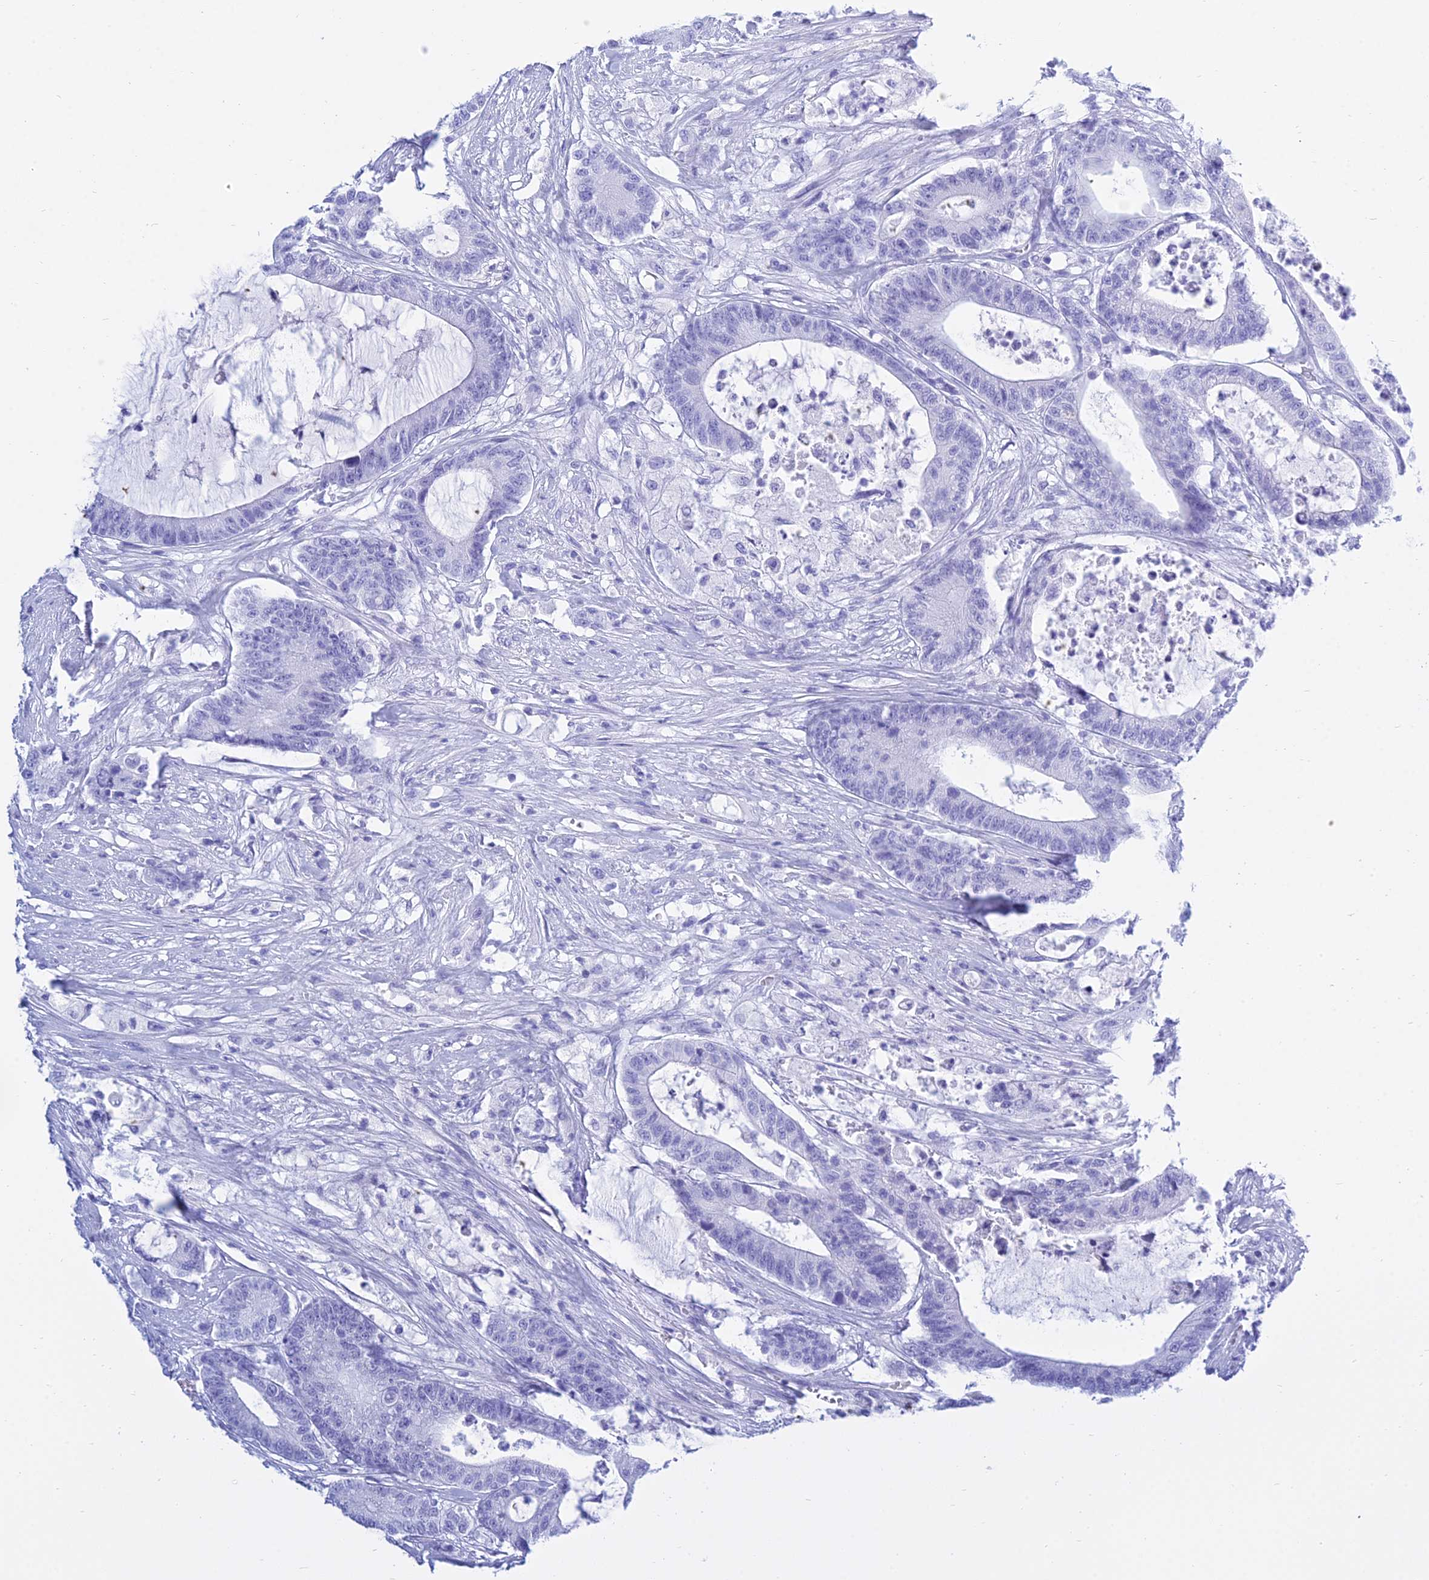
{"staining": {"intensity": "negative", "quantity": "none", "location": "none"}, "tissue": "colorectal cancer", "cell_type": "Tumor cells", "image_type": "cancer", "snomed": [{"axis": "morphology", "description": "Adenocarcinoma, NOS"}, {"axis": "topography", "description": "Colon"}], "caption": "A micrograph of colorectal adenocarcinoma stained for a protein shows no brown staining in tumor cells.", "gene": "PATE4", "patient": {"sex": "female", "age": 84}}